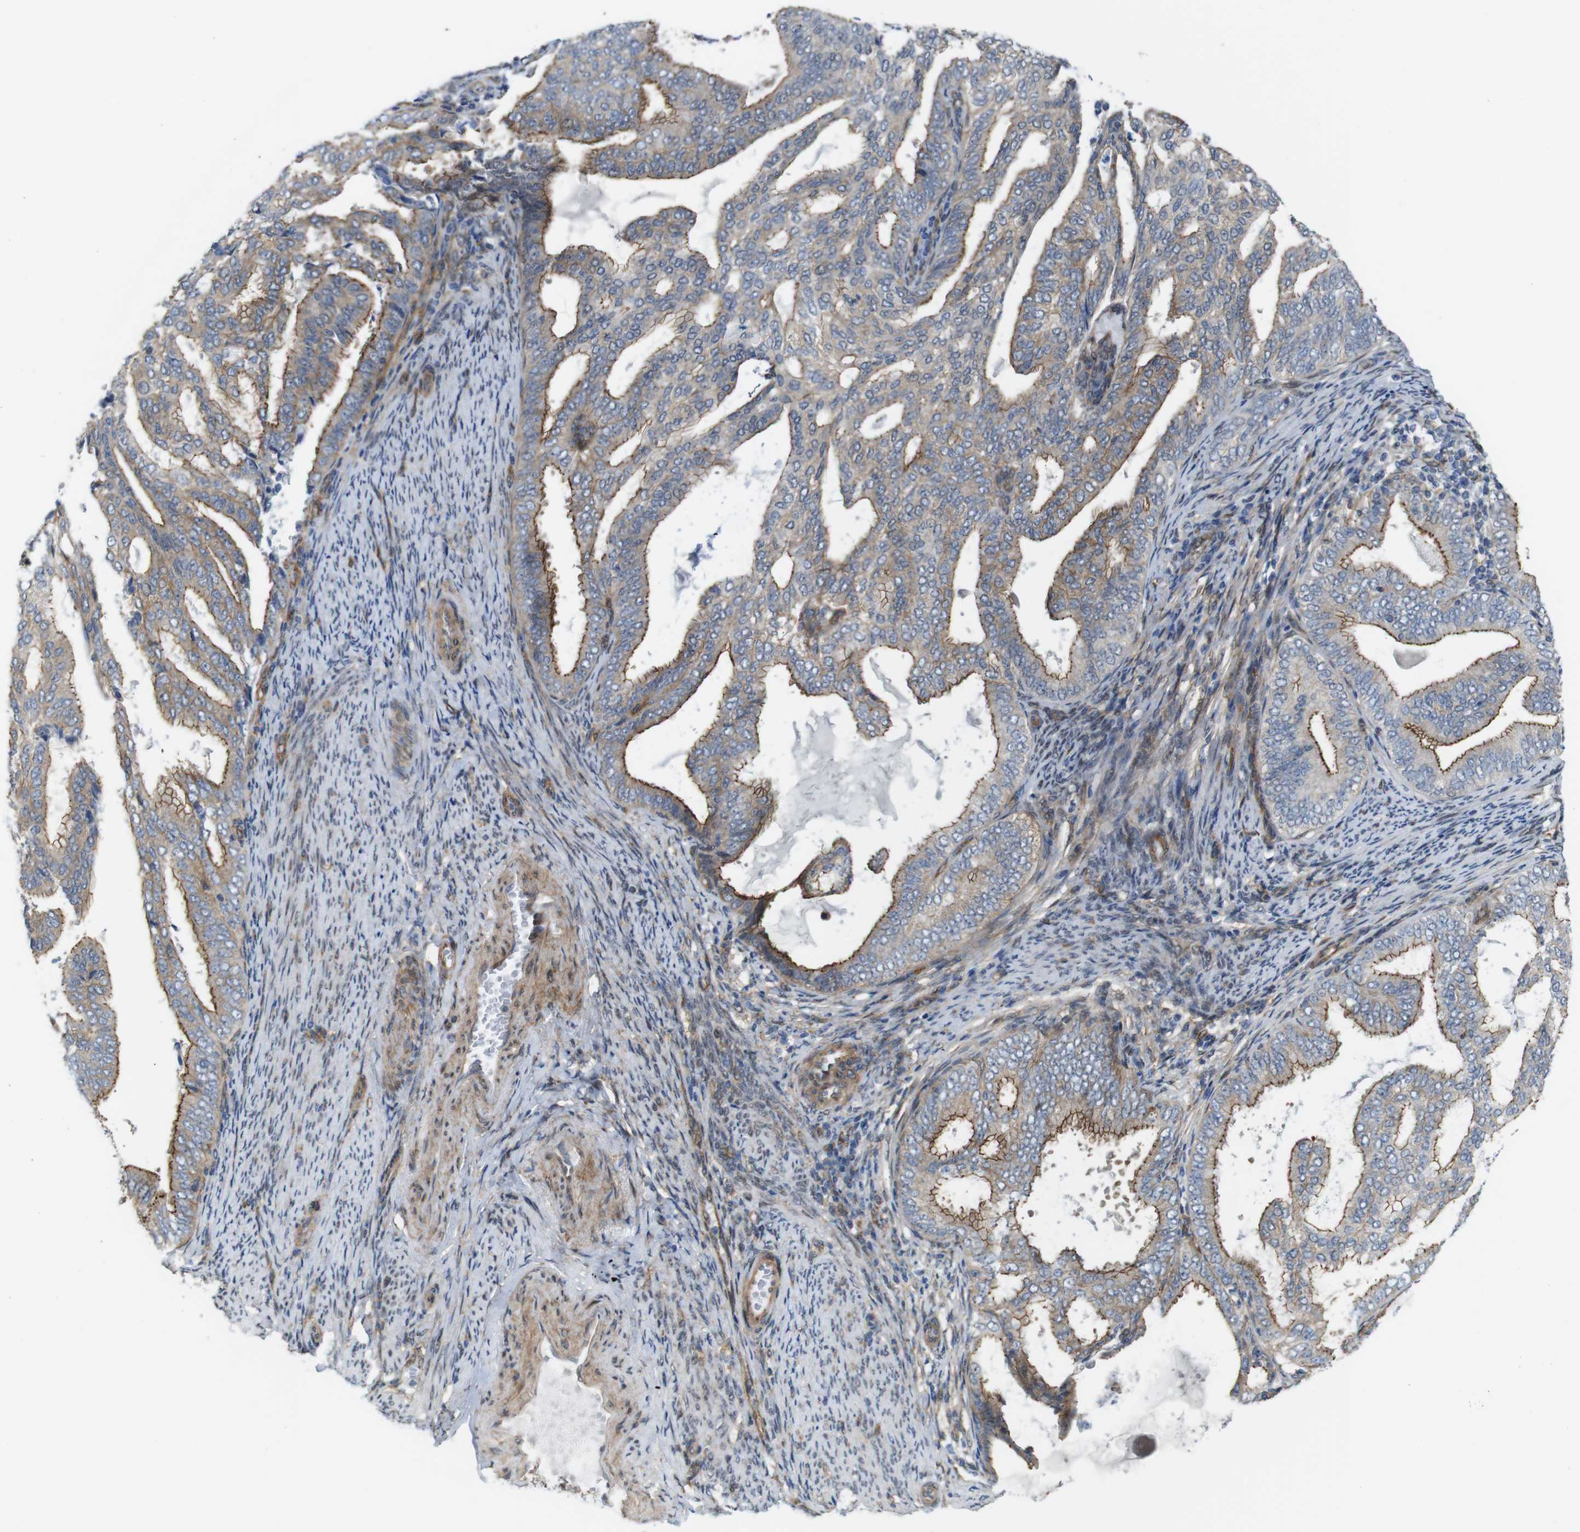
{"staining": {"intensity": "strong", "quantity": ">75%", "location": "cytoplasmic/membranous"}, "tissue": "endometrial cancer", "cell_type": "Tumor cells", "image_type": "cancer", "snomed": [{"axis": "morphology", "description": "Adenocarcinoma, NOS"}, {"axis": "topography", "description": "Endometrium"}], "caption": "Protein analysis of endometrial cancer (adenocarcinoma) tissue reveals strong cytoplasmic/membranous staining in about >75% of tumor cells.", "gene": "PTGER4", "patient": {"sex": "female", "age": 58}}